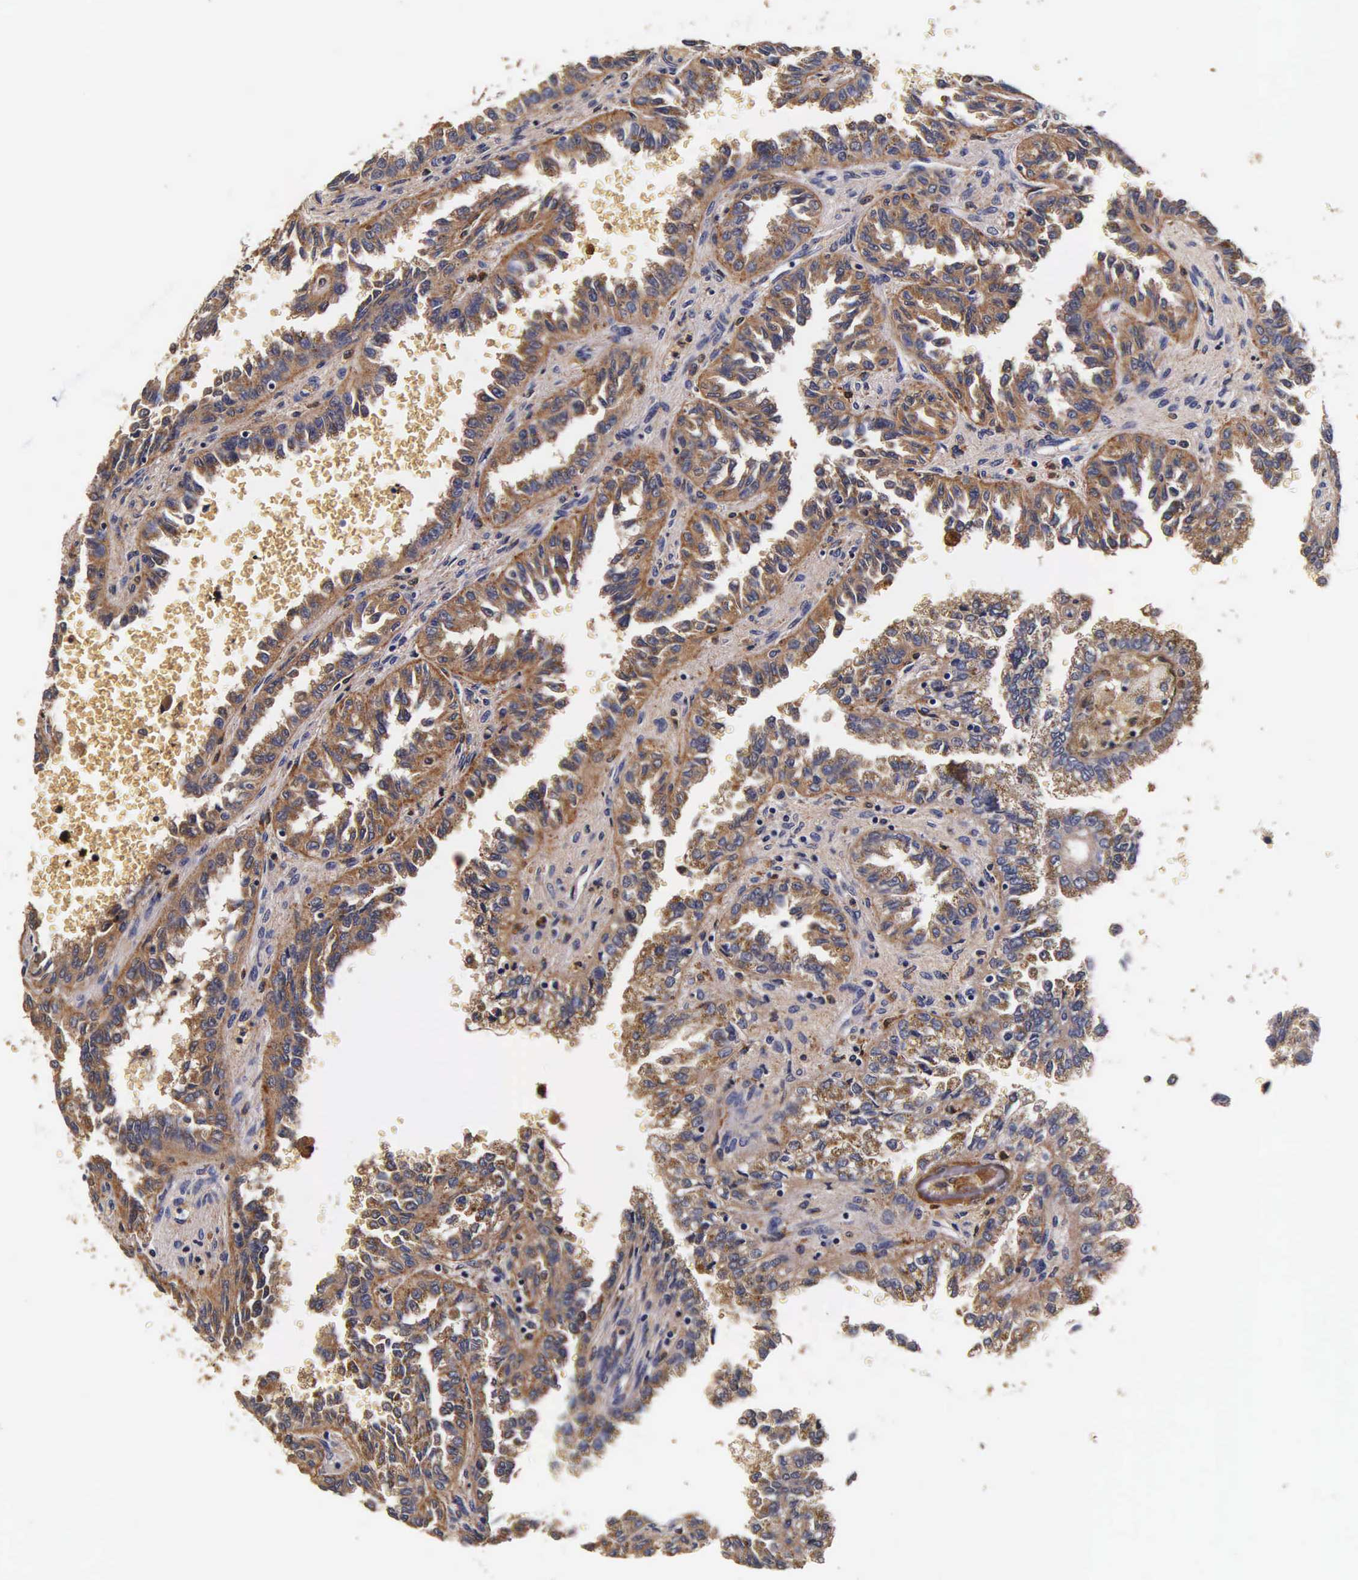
{"staining": {"intensity": "moderate", "quantity": ">75%", "location": "cytoplasmic/membranous"}, "tissue": "renal cancer", "cell_type": "Tumor cells", "image_type": "cancer", "snomed": [{"axis": "morphology", "description": "Inflammation, NOS"}, {"axis": "morphology", "description": "Adenocarcinoma, NOS"}, {"axis": "topography", "description": "Kidney"}], "caption": "Immunohistochemistry (IHC) histopathology image of human adenocarcinoma (renal) stained for a protein (brown), which displays medium levels of moderate cytoplasmic/membranous expression in about >75% of tumor cells.", "gene": "CTSB", "patient": {"sex": "male", "age": 68}}